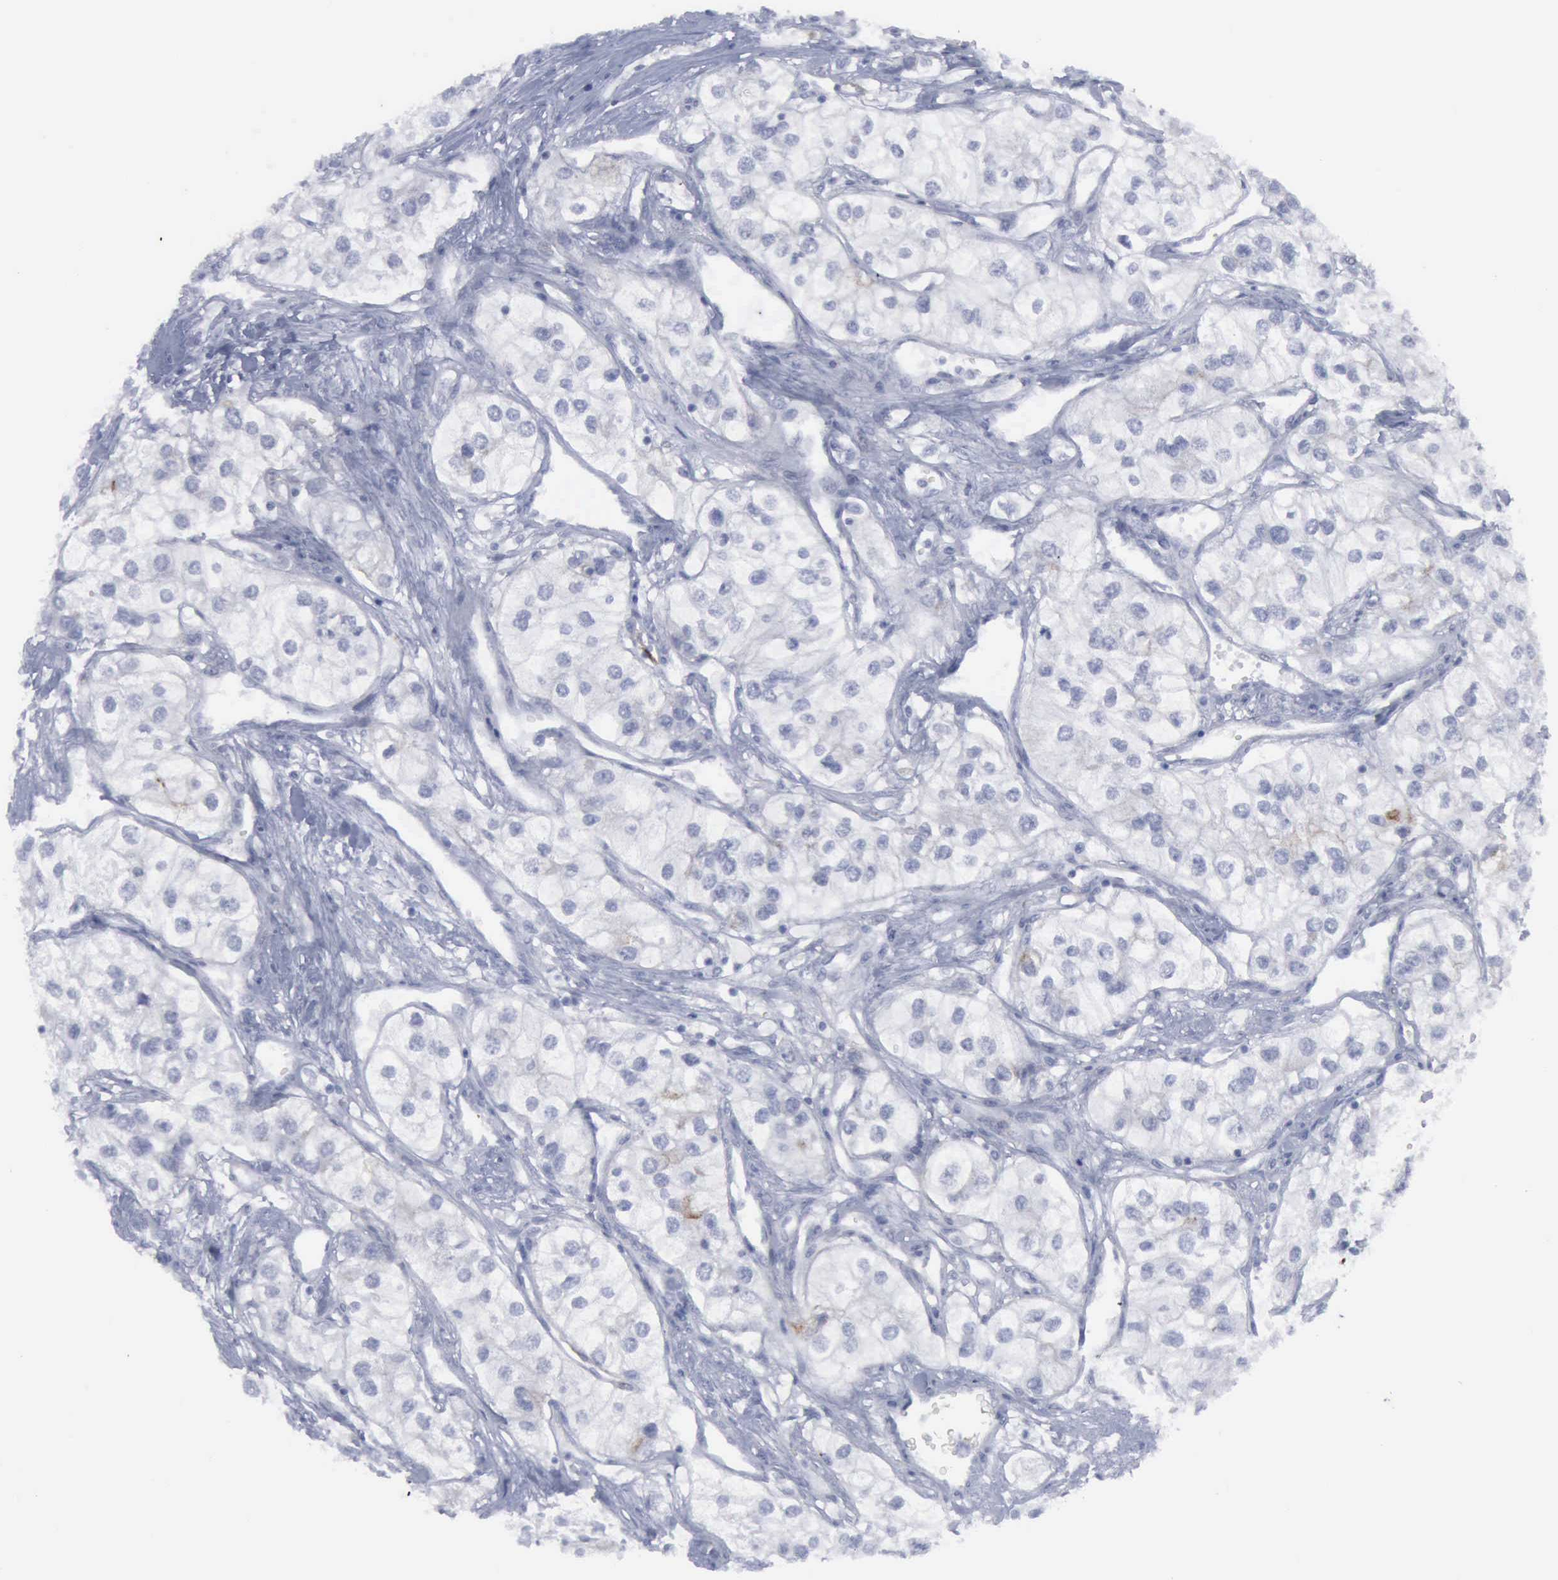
{"staining": {"intensity": "negative", "quantity": "none", "location": "none"}, "tissue": "renal cancer", "cell_type": "Tumor cells", "image_type": "cancer", "snomed": [{"axis": "morphology", "description": "Adenocarcinoma, NOS"}, {"axis": "topography", "description": "Kidney"}], "caption": "A micrograph of renal cancer (adenocarcinoma) stained for a protein reveals no brown staining in tumor cells.", "gene": "VCAM1", "patient": {"sex": "male", "age": 57}}